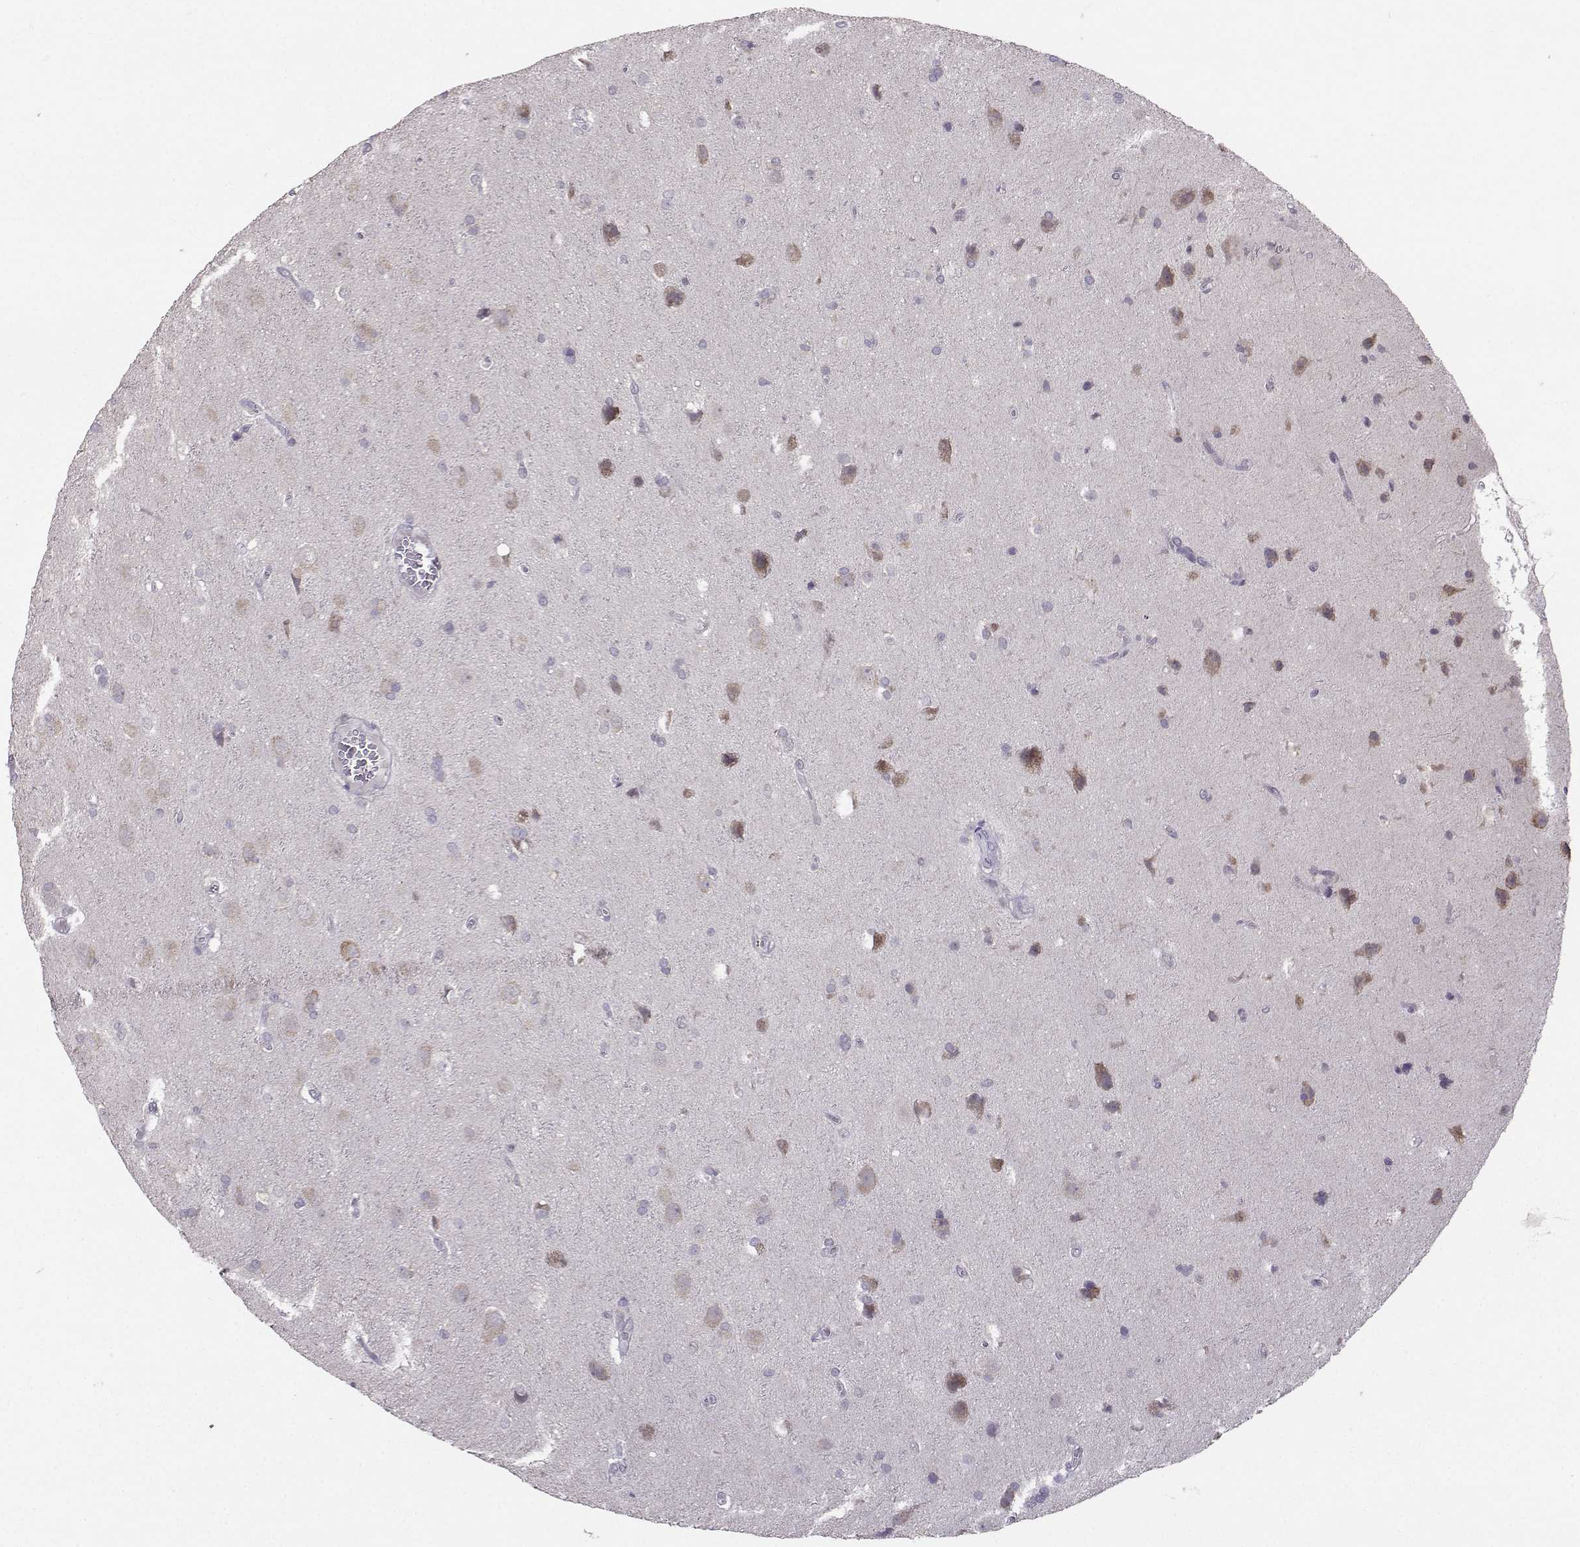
{"staining": {"intensity": "negative", "quantity": "none", "location": "none"}, "tissue": "glioma", "cell_type": "Tumor cells", "image_type": "cancer", "snomed": [{"axis": "morphology", "description": "Glioma, malignant, Low grade"}, {"axis": "topography", "description": "Brain"}], "caption": "The immunohistochemistry (IHC) histopathology image has no significant staining in tumor cells of malignant low-grade glioma tissue. The staining is performed using DAB (3,3'-diaminobenzidine) brown chromogen with nuclei counter-stained in using hematoxylin.", "gene": "DDX20", "patient": {"sex": "male", "age": 58}}